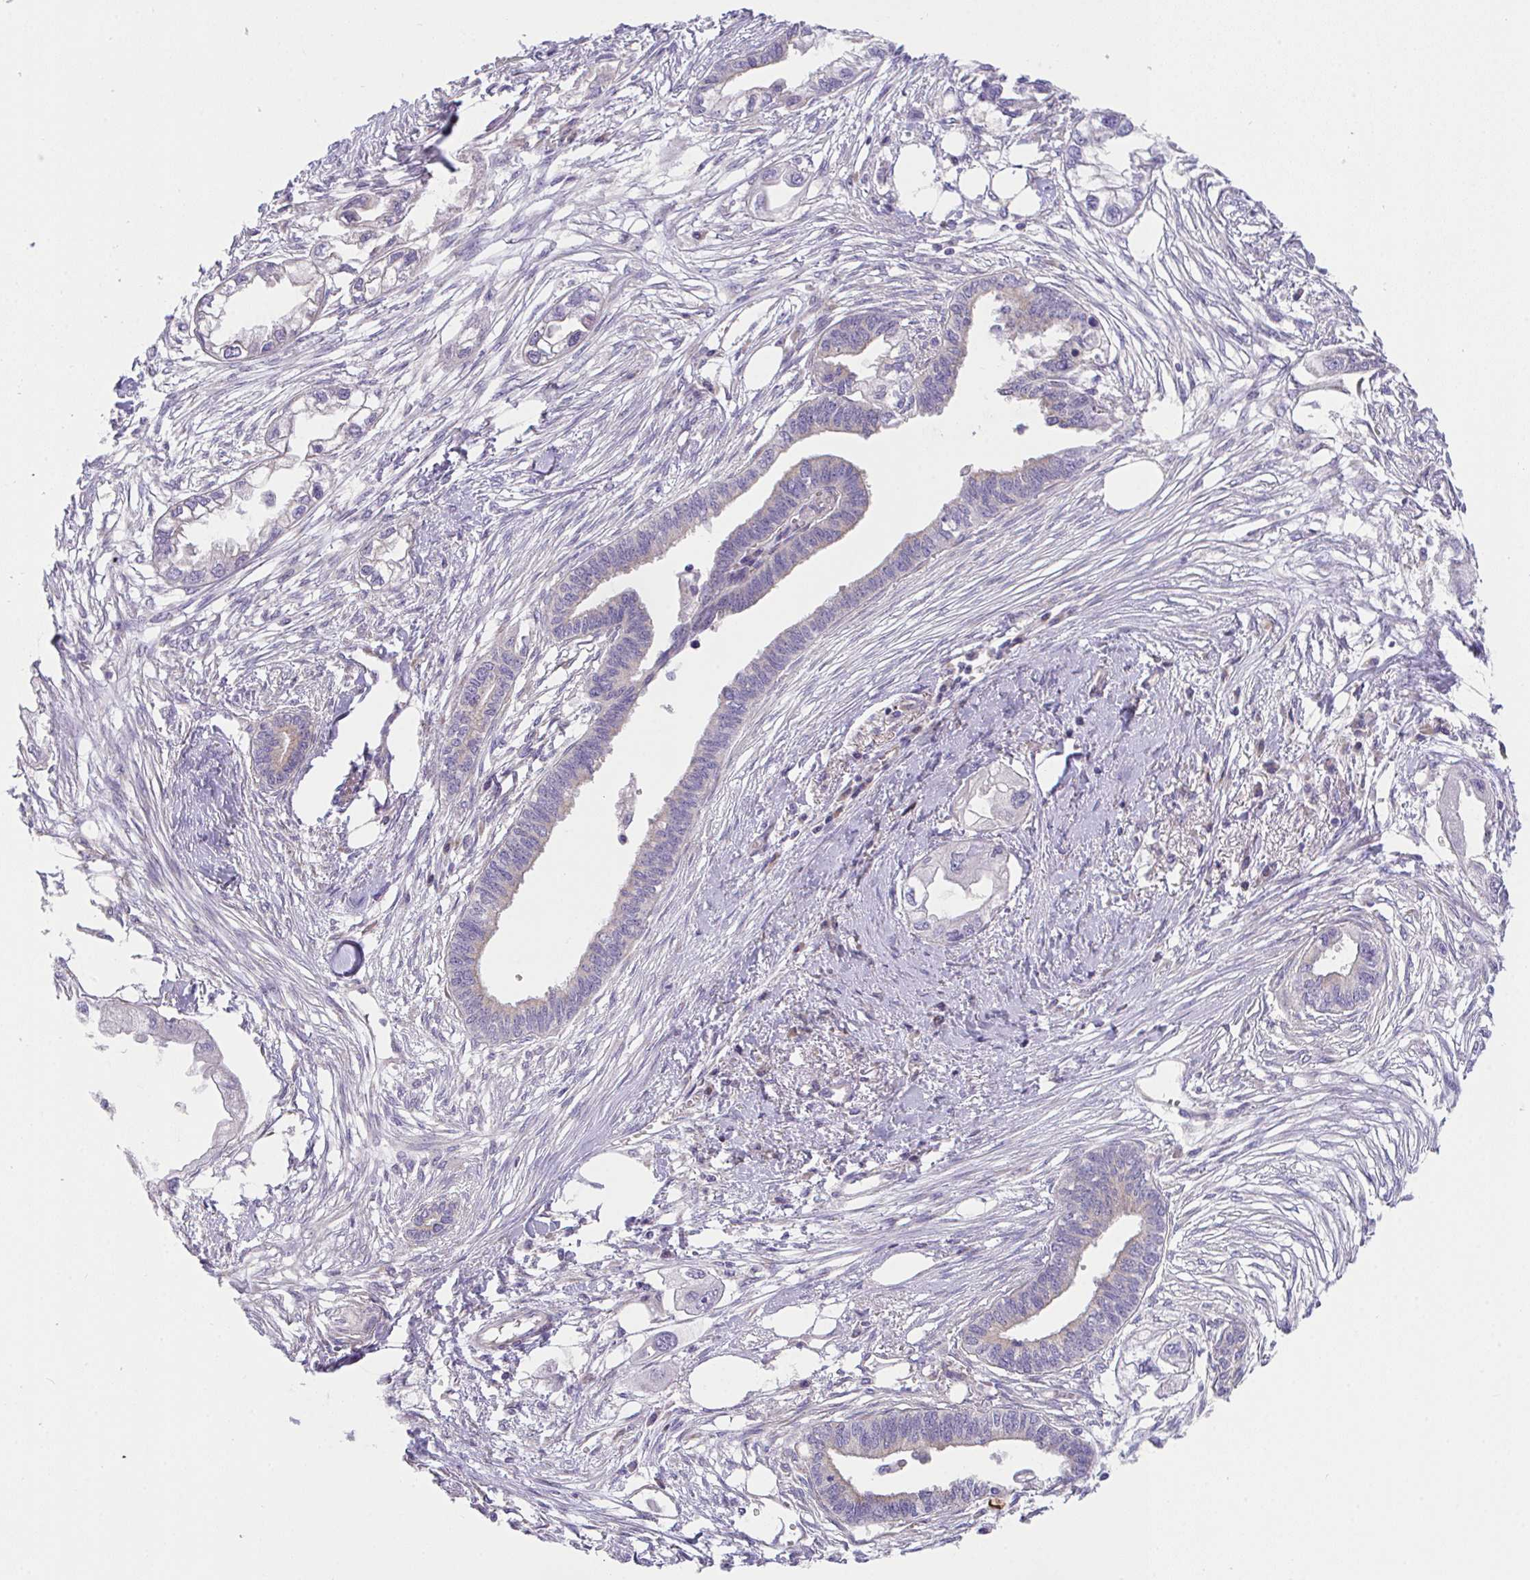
{"staining": {"intensity": "negative", "quantity": "none", "location": "none"}, "tissue": "endometrial cancer", "cell_type": "Tumor cells", "image_type": "cancer", "snomed": [{"axis": "morphology", "description": "Adenocarcinoma, NOS"}, {"axis": "morphology", "description": "Adenocarcinoma, metastatic, NOS"}, {"axis": "topography", "description": "Adipose tissue"}, {"axis": "topography", "description": "Endometrium"}], "caption": "Tumor cells are negative for brown protein staining in endometrial metastatic adenocarcinoma.", "gene": "MIA3", "patient": {"sex": "female", "age": 67}}